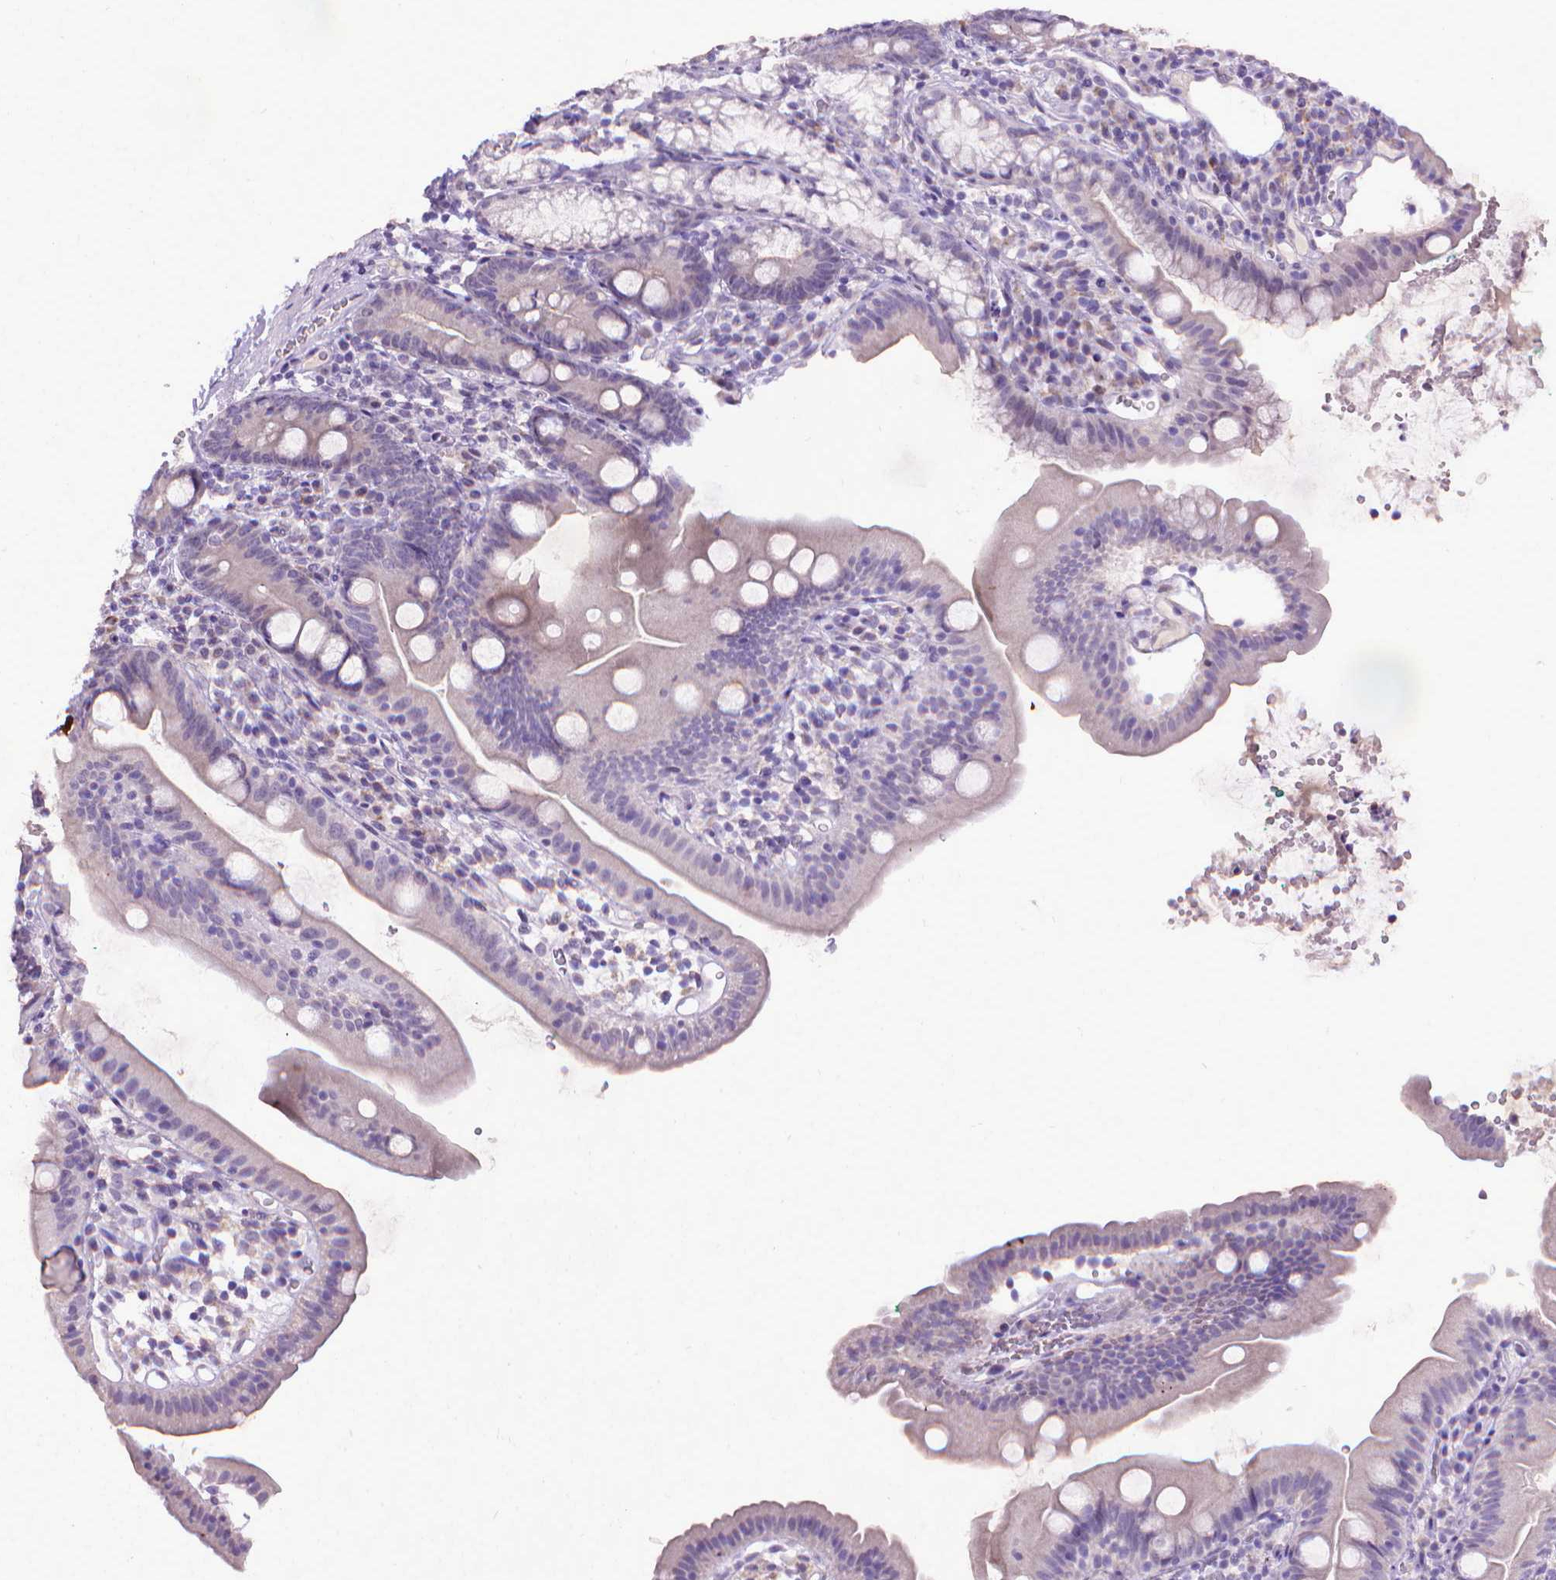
{"staining": {"intensity": "negative", "quantity": "none", "location": "none"}, "tissue": "duodenum", "cell_type": "Glandular cells", "image_type": "normal", "snomed": [{"axis": "morphology", "description": "Normal tissue, NOS"}, {"axis": "topography", "description": "Duodenum"}], "caption": "The IHC micrograph has no significant positivity in glandular cells of duodenum.", "gene": "KMO", "patient": {"sex": "female", "age": 67}}